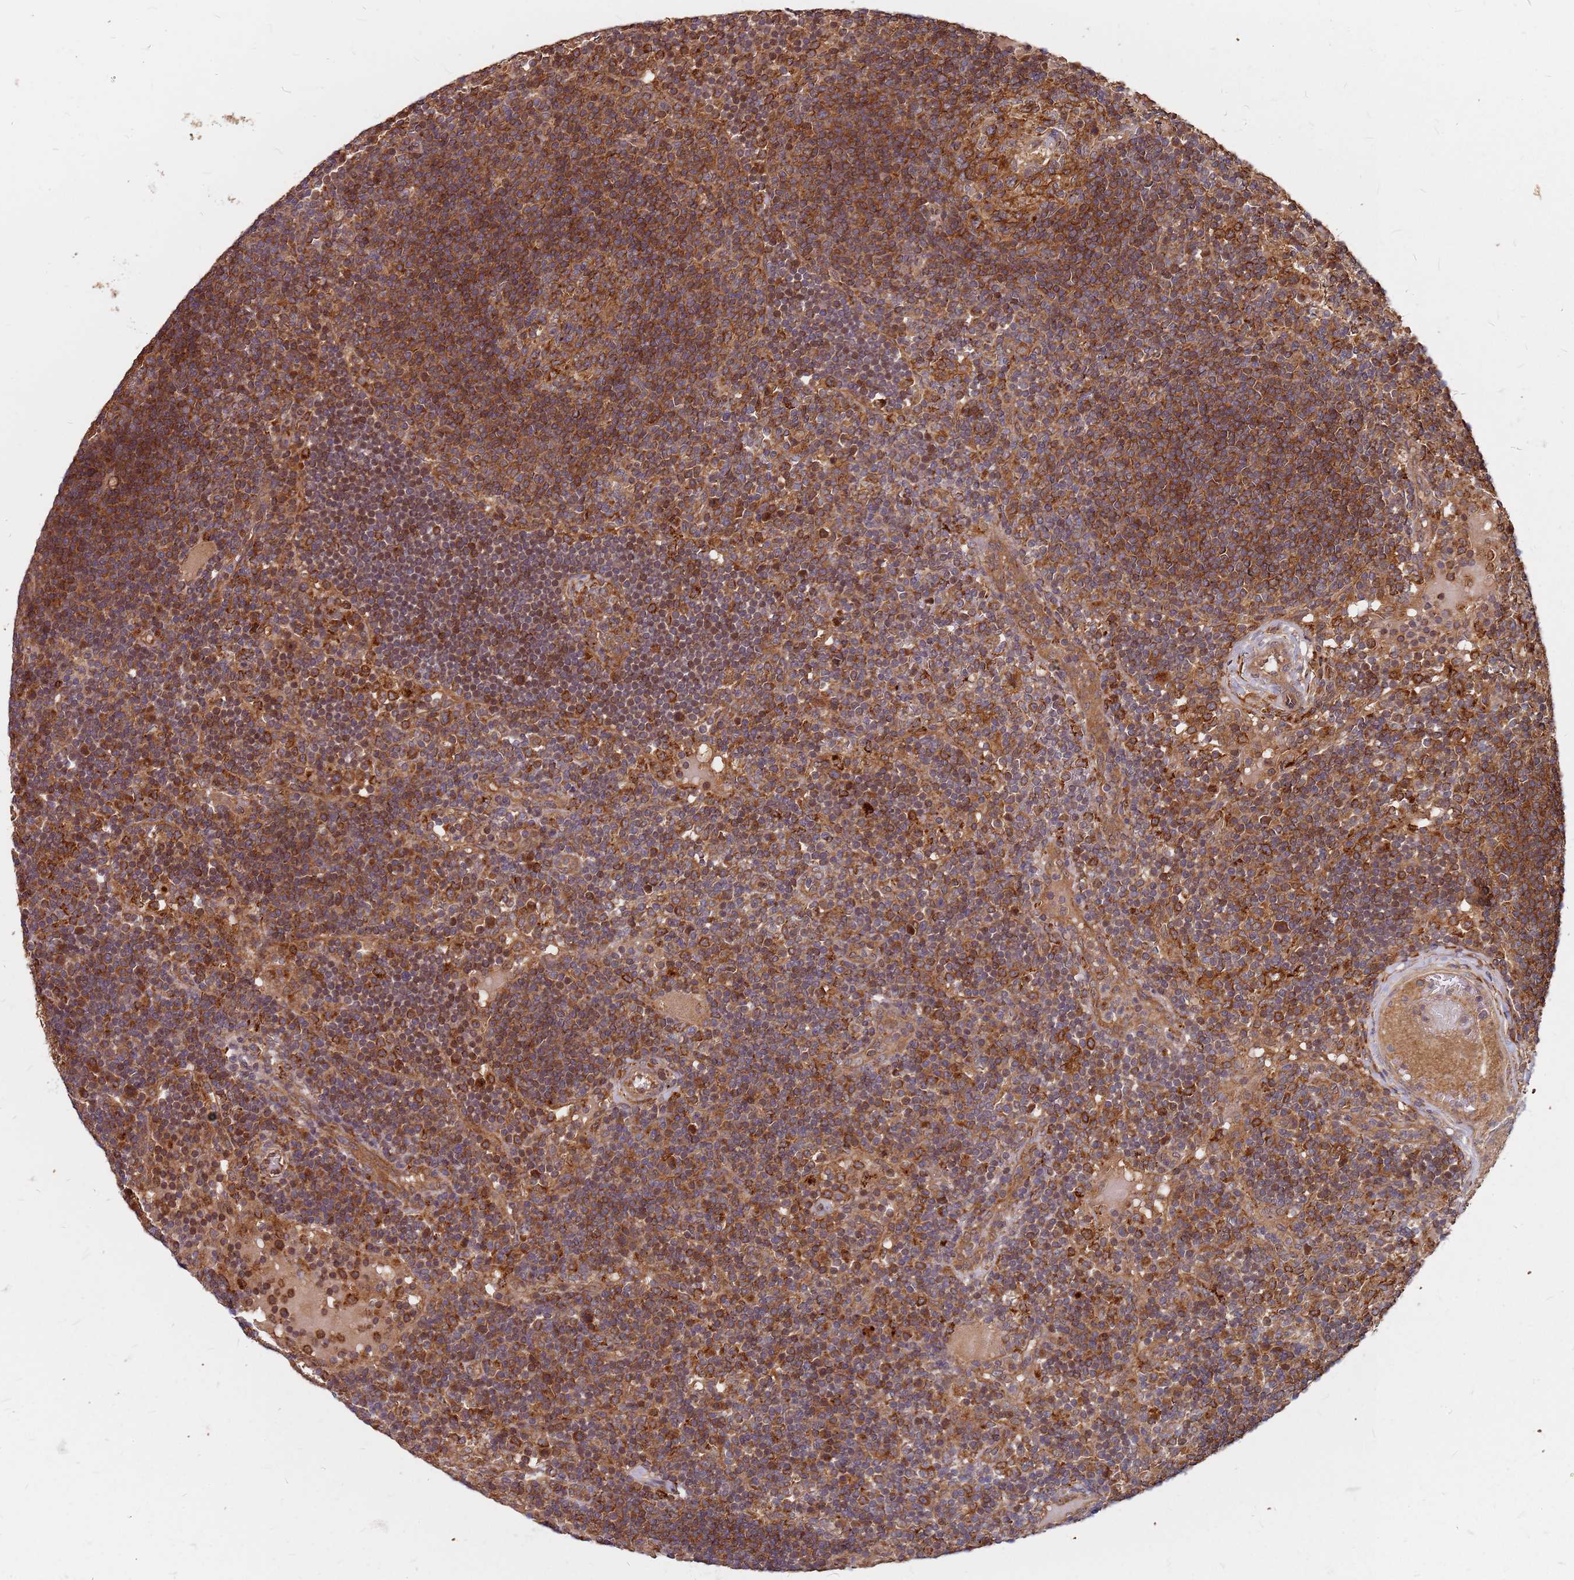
{"staining": {"intensity": "strong", "quantity": ">75%", "location": "cytoplasmic/membranous"}, "tissue": "lymph node", "cell_type": "Germinal center cells", "image_type": "normal", "snomed": [{"axis": "morphology", "description": "Normal tissue, NOS"}, {"axis": "topography", "description": "Lymph node"}], "caption": "Immunohistochemical staining of unremarkable lymph node displays >75% levels of strong cytoplasmic/membranous protein positivity in approximately >75% of germinal center cells.", "gene": "TRABD", "patient": {"sex": "male", "age": 53}}